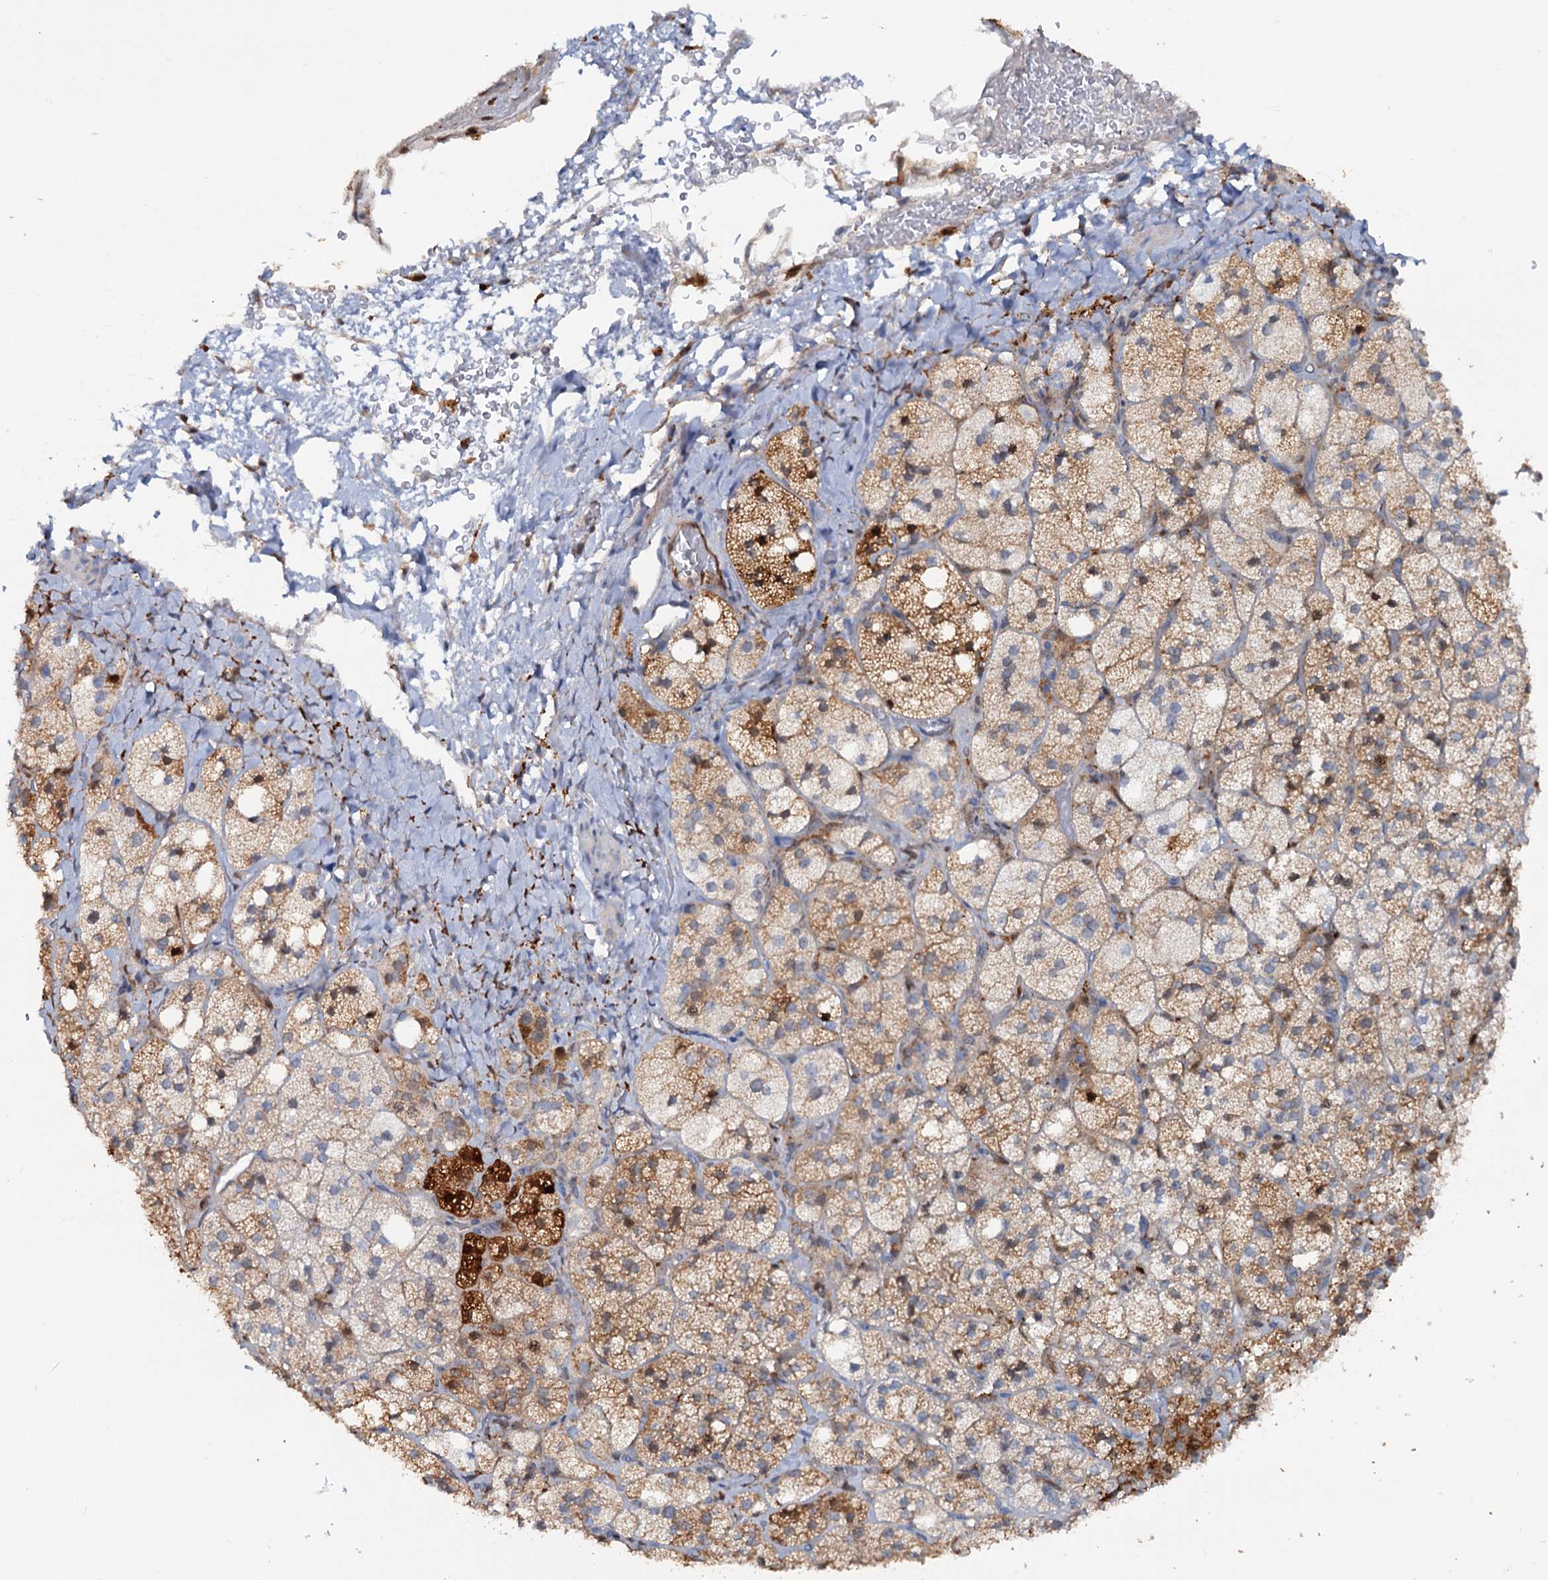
{"staining": {"intensity": "strong", "quantity": "25%-75%", "location": "cytoplasmic/membranous"}, "tissue": "adrenal gland", "cell_type": "Glandular cells", "image_type": "normal", "snomed": [{"axis": "morphology", "description": "Normal tissue, NOS"}, {"axis": "topography", "description": "Adrenal gland"}], "caption": "Brown immunohistochemical staining in benign adrenal gland reveals strong cytoplasmic/membranous expression in about 25%-75% of glandular cells. Nuclei are stained in blue.", "gene": "IL17RD", "patient": {"sex": "male", "age": 61}}